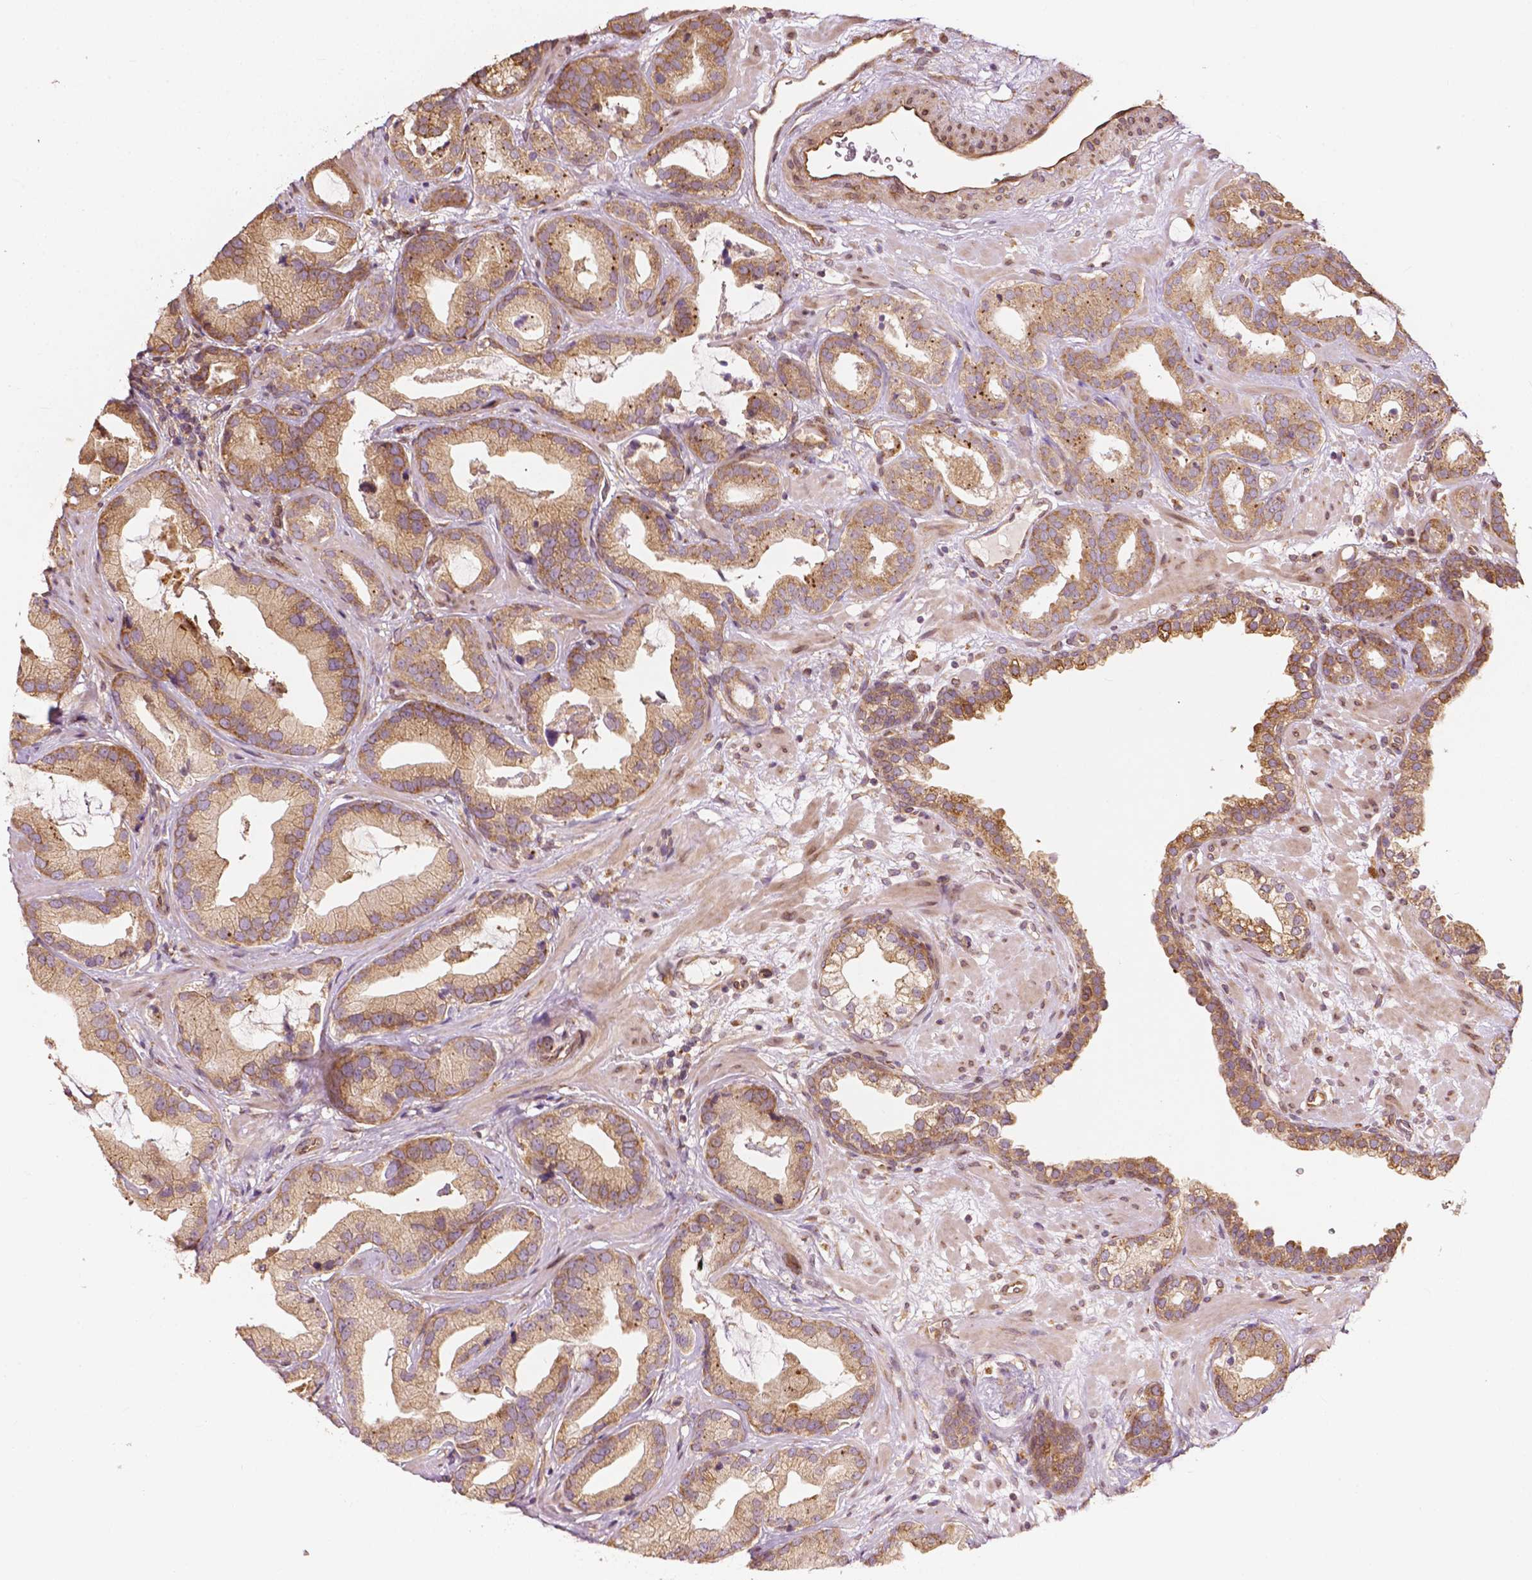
{"staining": {"intensity": "moderate", "quantity": ">75%", "location": "cytoplasmic/membranous"}, "tissue": "prostate cancer", "cell_type": "Tumor cells", "image_type": "cancer", "snomed": [{"axis": "morphology", "description": "Adenocarcinoma, Low grade"}, {"axis": "topography", "description": "Prostate"}], "caption": "Moderate cytoplasmic/membranous expression is appreciated in approximately >75% of tumor cells in prostate cancer (low-grade adenocarcinoma).", "gene": "G3BP1", "patient": {"sex": "male", "age": 62}}